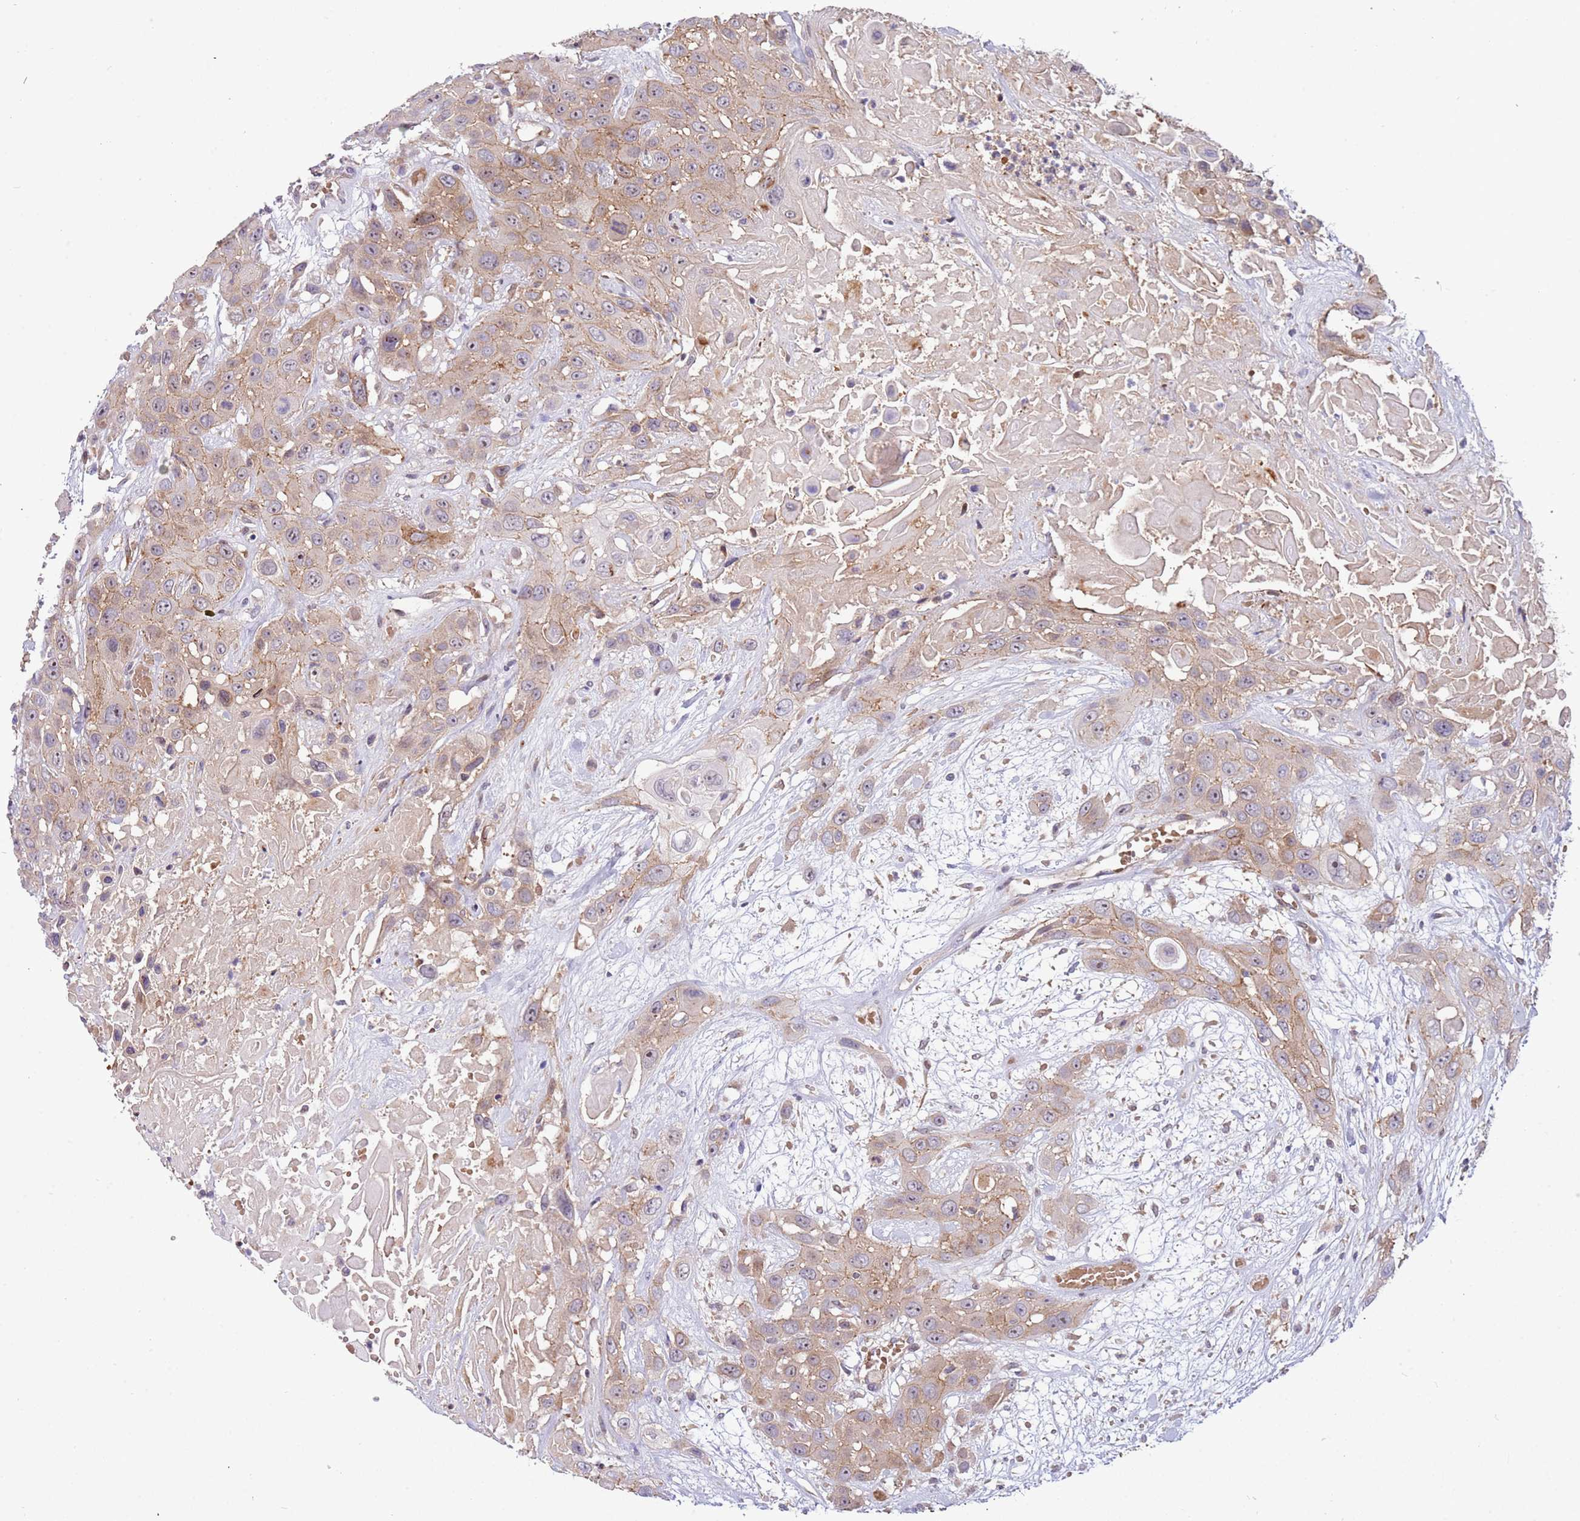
{"staining": {"intensity": "weak", "quantity": "<25%", "location": "cytoplasmic/membranous"}, "tissue": "head and neck cancer", "cell_type": "Tumor cells", "image_type": "cancer", "snomed": [{"axis": "morphology", "description": "Squamous cell carcinoma, NOS"}, {"axis": "topography", "description": "Head-Neck"}], "caption": "A high-resolution image shows IHC staining of squamous cell carcinoma (head and neck), which demonstrates no significant staining in tumor cells.", "gene": "ITGB6", "patient": {"sex": "male", "age": 81}}